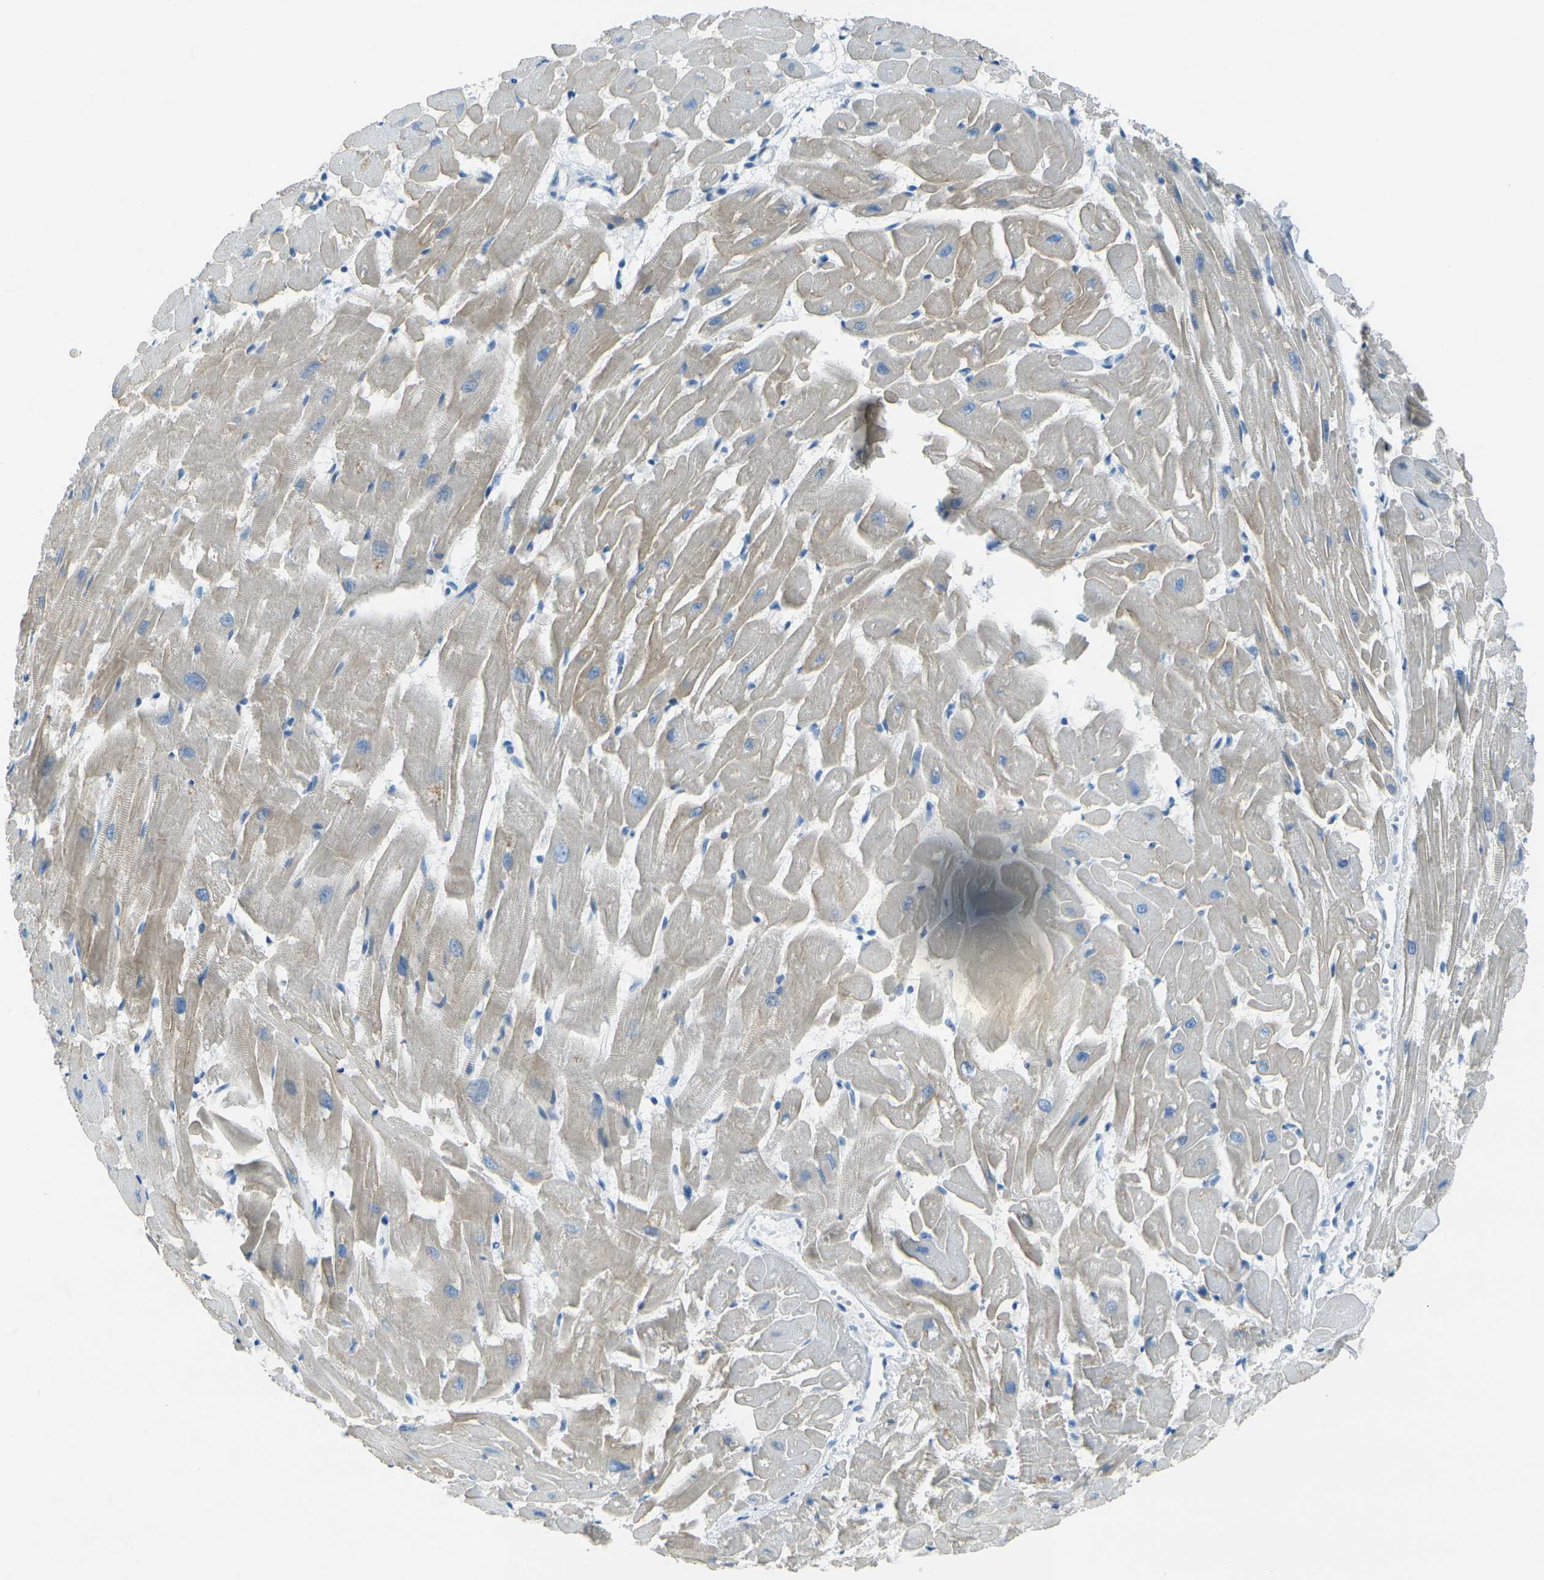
{"staining": {"intensity": "moderate", "quantity": "25%-75%", "location": "cytoplasmic/membranous"}, "tissue": "heart muscle", "cell_type": "Cardiomyocytes", "image_type": "normal", "snomed": [{"axis": "morphology", "description": "Normal tissue, NOS"}, {"axis": "topography", "description": "Heart"}], "caption": "IHC micrograph of unremarkable heart muscle: human heart muscle stained using immunohistochemistry displays medium levels of moderate protein expression localized specifically in the cytoplasmic/membranous of cardiomyocytes, appearing as a cytoplasmic/membranous brown color.", "gene": "ANKRD46", "patient": {"sex": "female", "age": 19}}